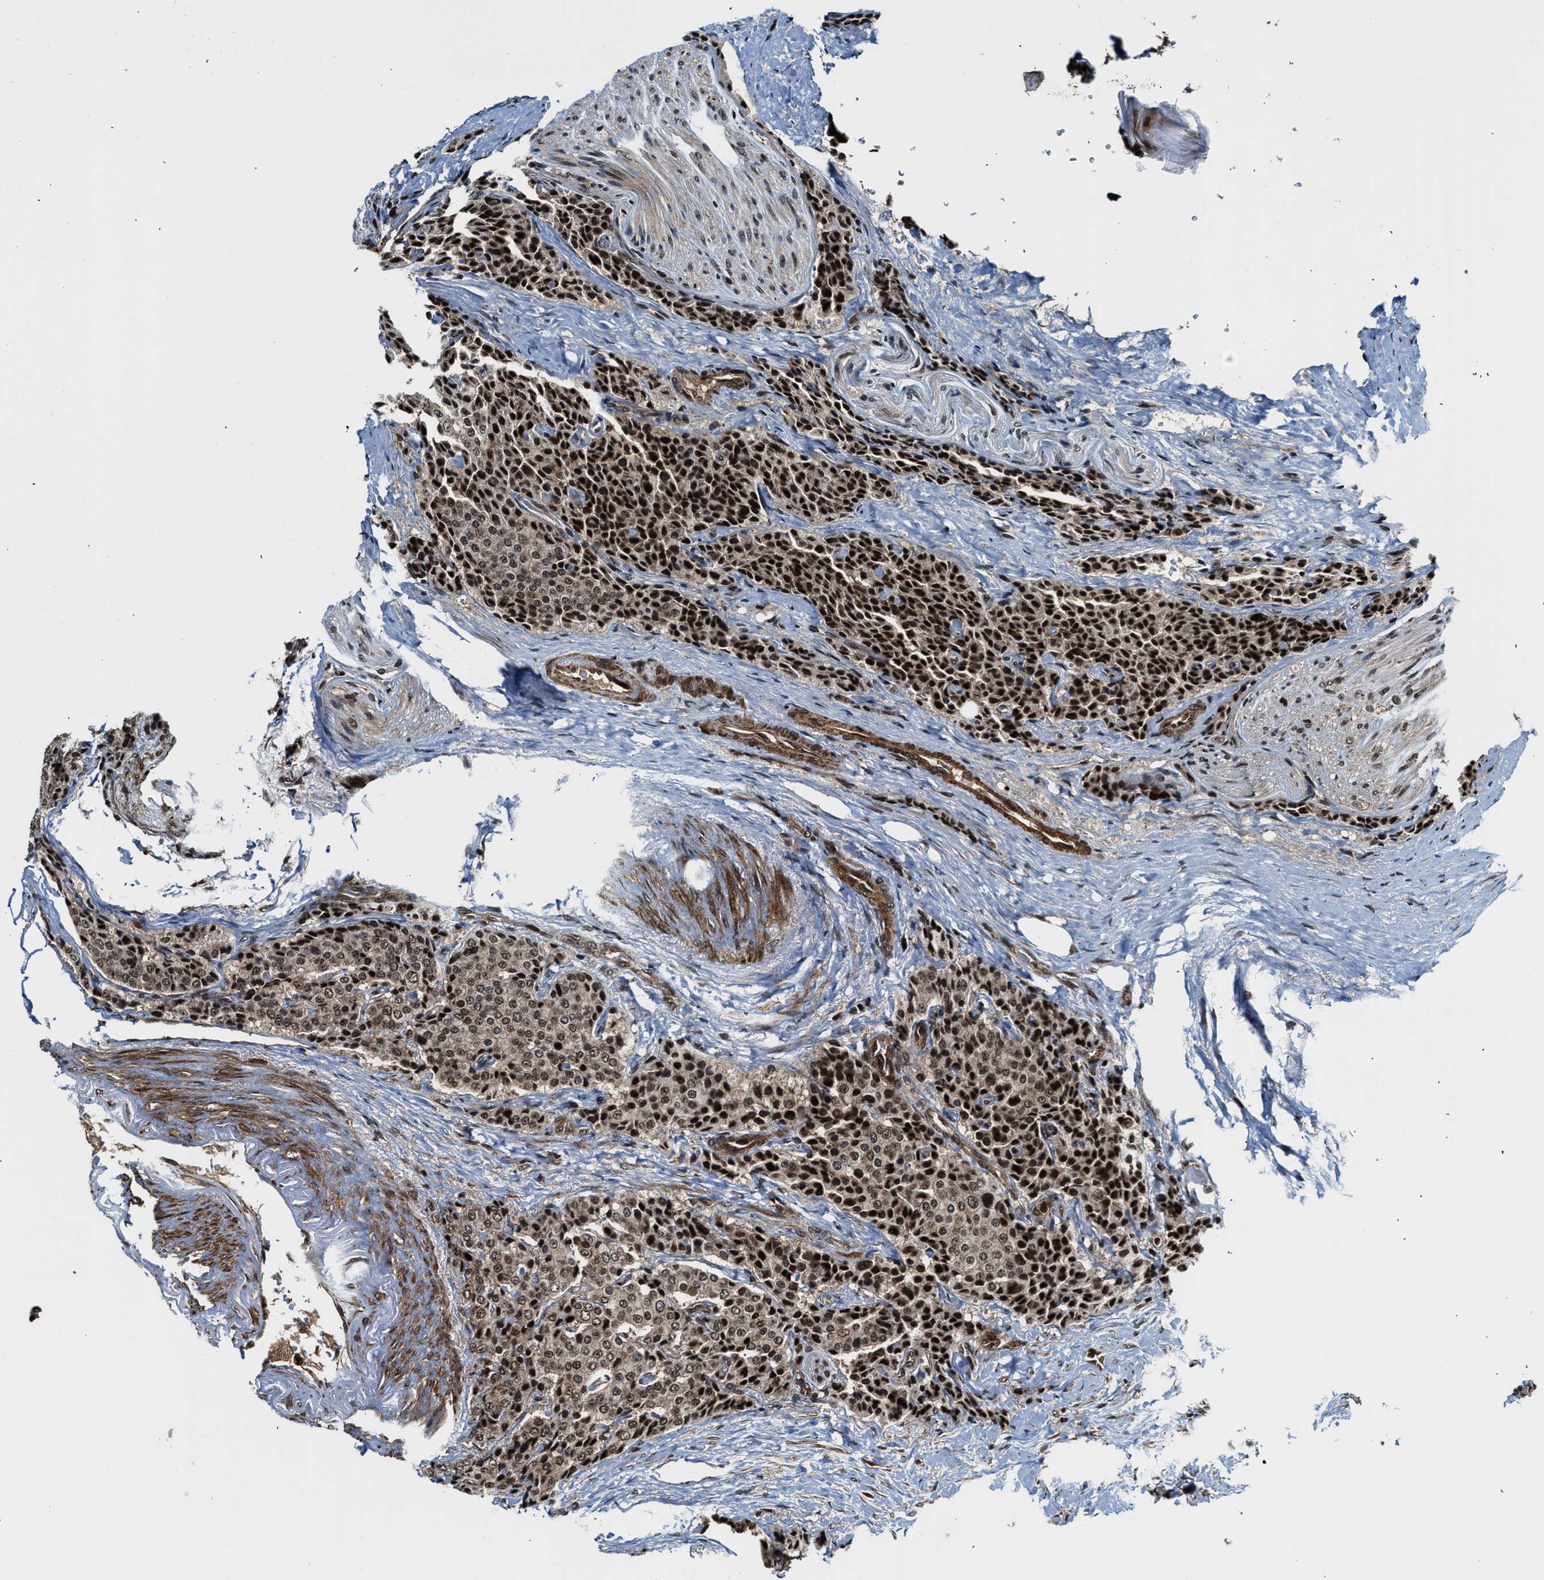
{"staining": {"intensity": "strong", "quantity": ">75%", "location": "cytoplasmic/membranous,nuclear"}, "tissue": "carcinoid", "cell_type": "Tumor cells", "image_type": "cancer", "snomed": [{"axis": "morphology", "description": "Carcinoid, malignant, NOS"}, {"axis": "topography", "description": "Colon"}], "caption": "Strong cytoplasmic/membranous and nuclear positivity for a protein is identified in approximately >75% of tumor cells of carcinoid (malignant) using IHC.", "gene": "MDM2", "patient": {"sex": "female", "age": 61}}